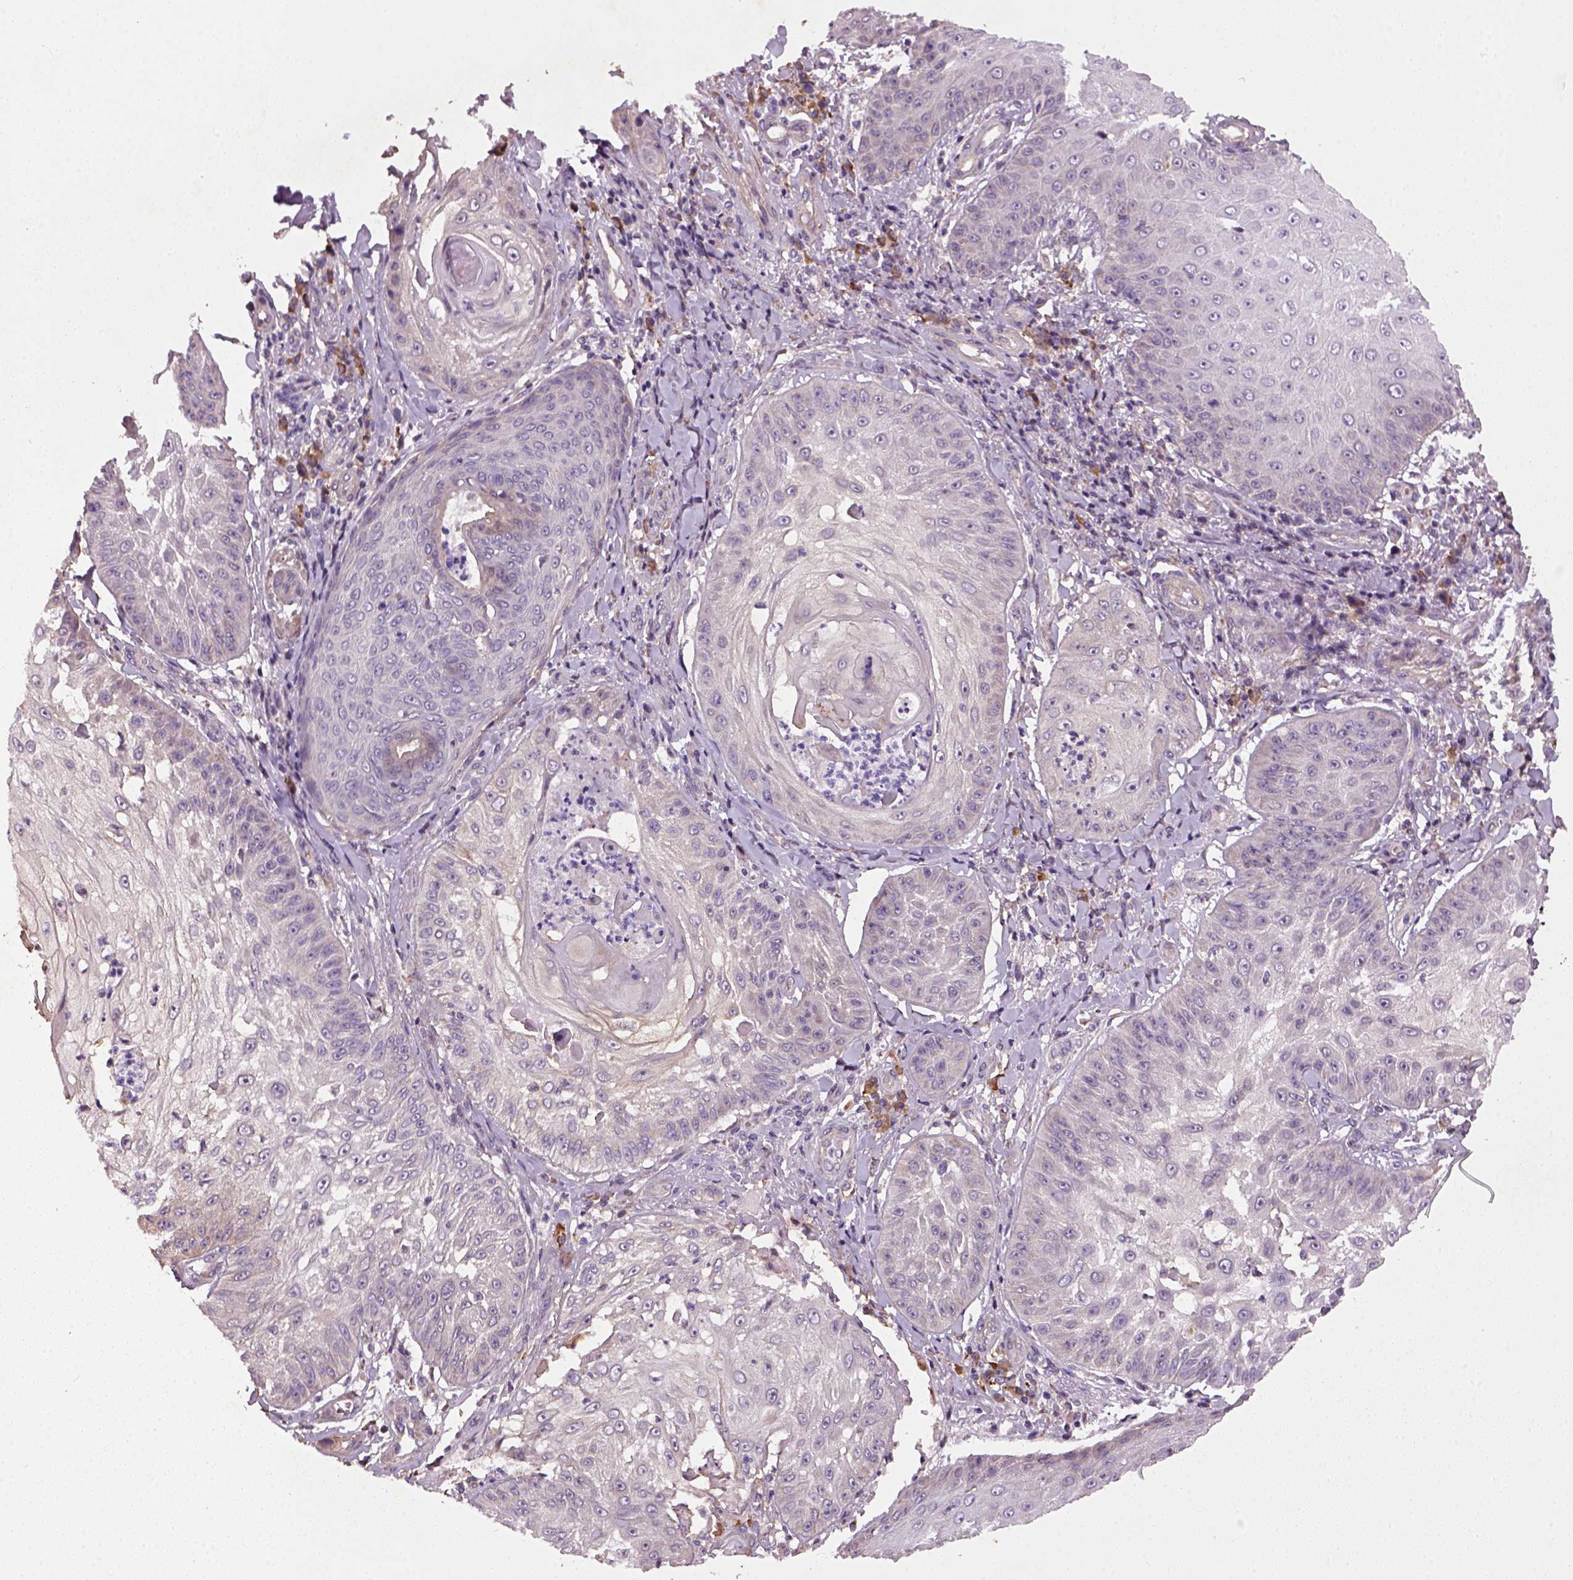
{"staining": {"intensity": "negative", "quantity": "none", "location": "none"}, "tissue": "skin cancer", "cell_type": "Tumor cells", "image_type": "cancer", "snomed": [{"axis": "morphology", "description": "Squamous cell carcinoma, NOS"}, {"axis": "topography", "description": "Skin"}], "caption": "DAB (3,3'-diaminobenzidine) immunohistochemical staining of human skin cancer shows no significant staining in tumor cells. (Brightfield microscopy of DAB immunohistochemistry (IHC) at high magnification).", "gene": "TPRG1", "patient": {"sex": "male", "age": 70}}